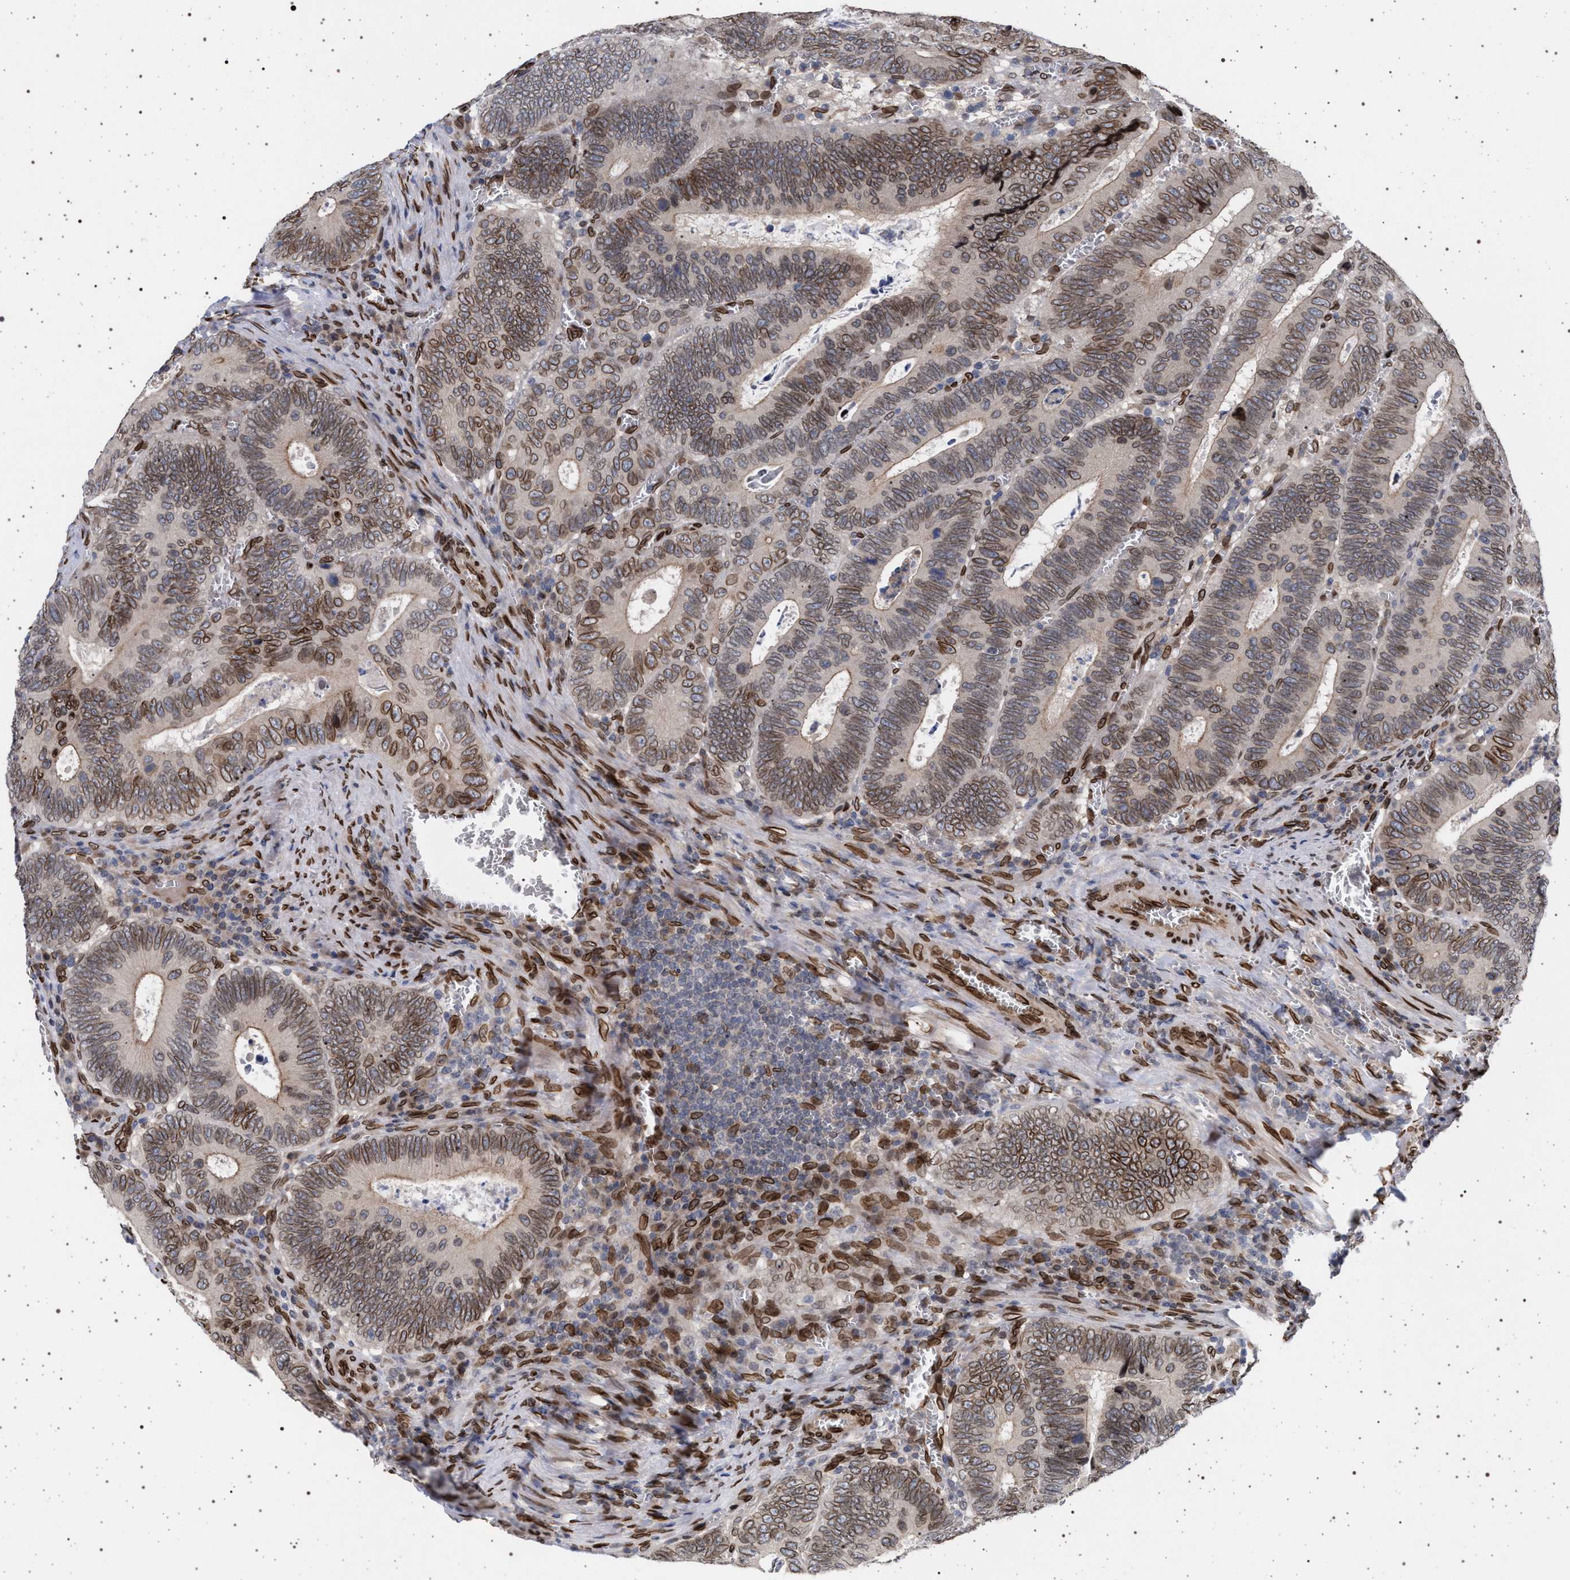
{"staining": {"intensity": "moderate", "quantity": ">75%", "location": "cytoplasmic/membranous,nuclear"}, "tissue": "colorectal cancer", "cell_type": "Tumor cells", "image_type": "cancer", "snomed": [{"axis": "morphology", "description": "Inflammation, NOS"}, {"axis": "morphology", "description": "Adenocarcinoma, NOS"}, {"axis": "topography", "description": "Colon"}], "caption": "Immunohistochemistry (IHC) of adenocarcinoma (colorectal) shows medium levels of moderate cytoplasmic/membranous and nuclear positivity in approximately >75% of tumor cells. (Stains: DAB in brown, nuclei in blue, Microscopy: brightfield microscopy at high magnification).", "gene": "ING2", "patient": {"sex": "male", "age": 72}}